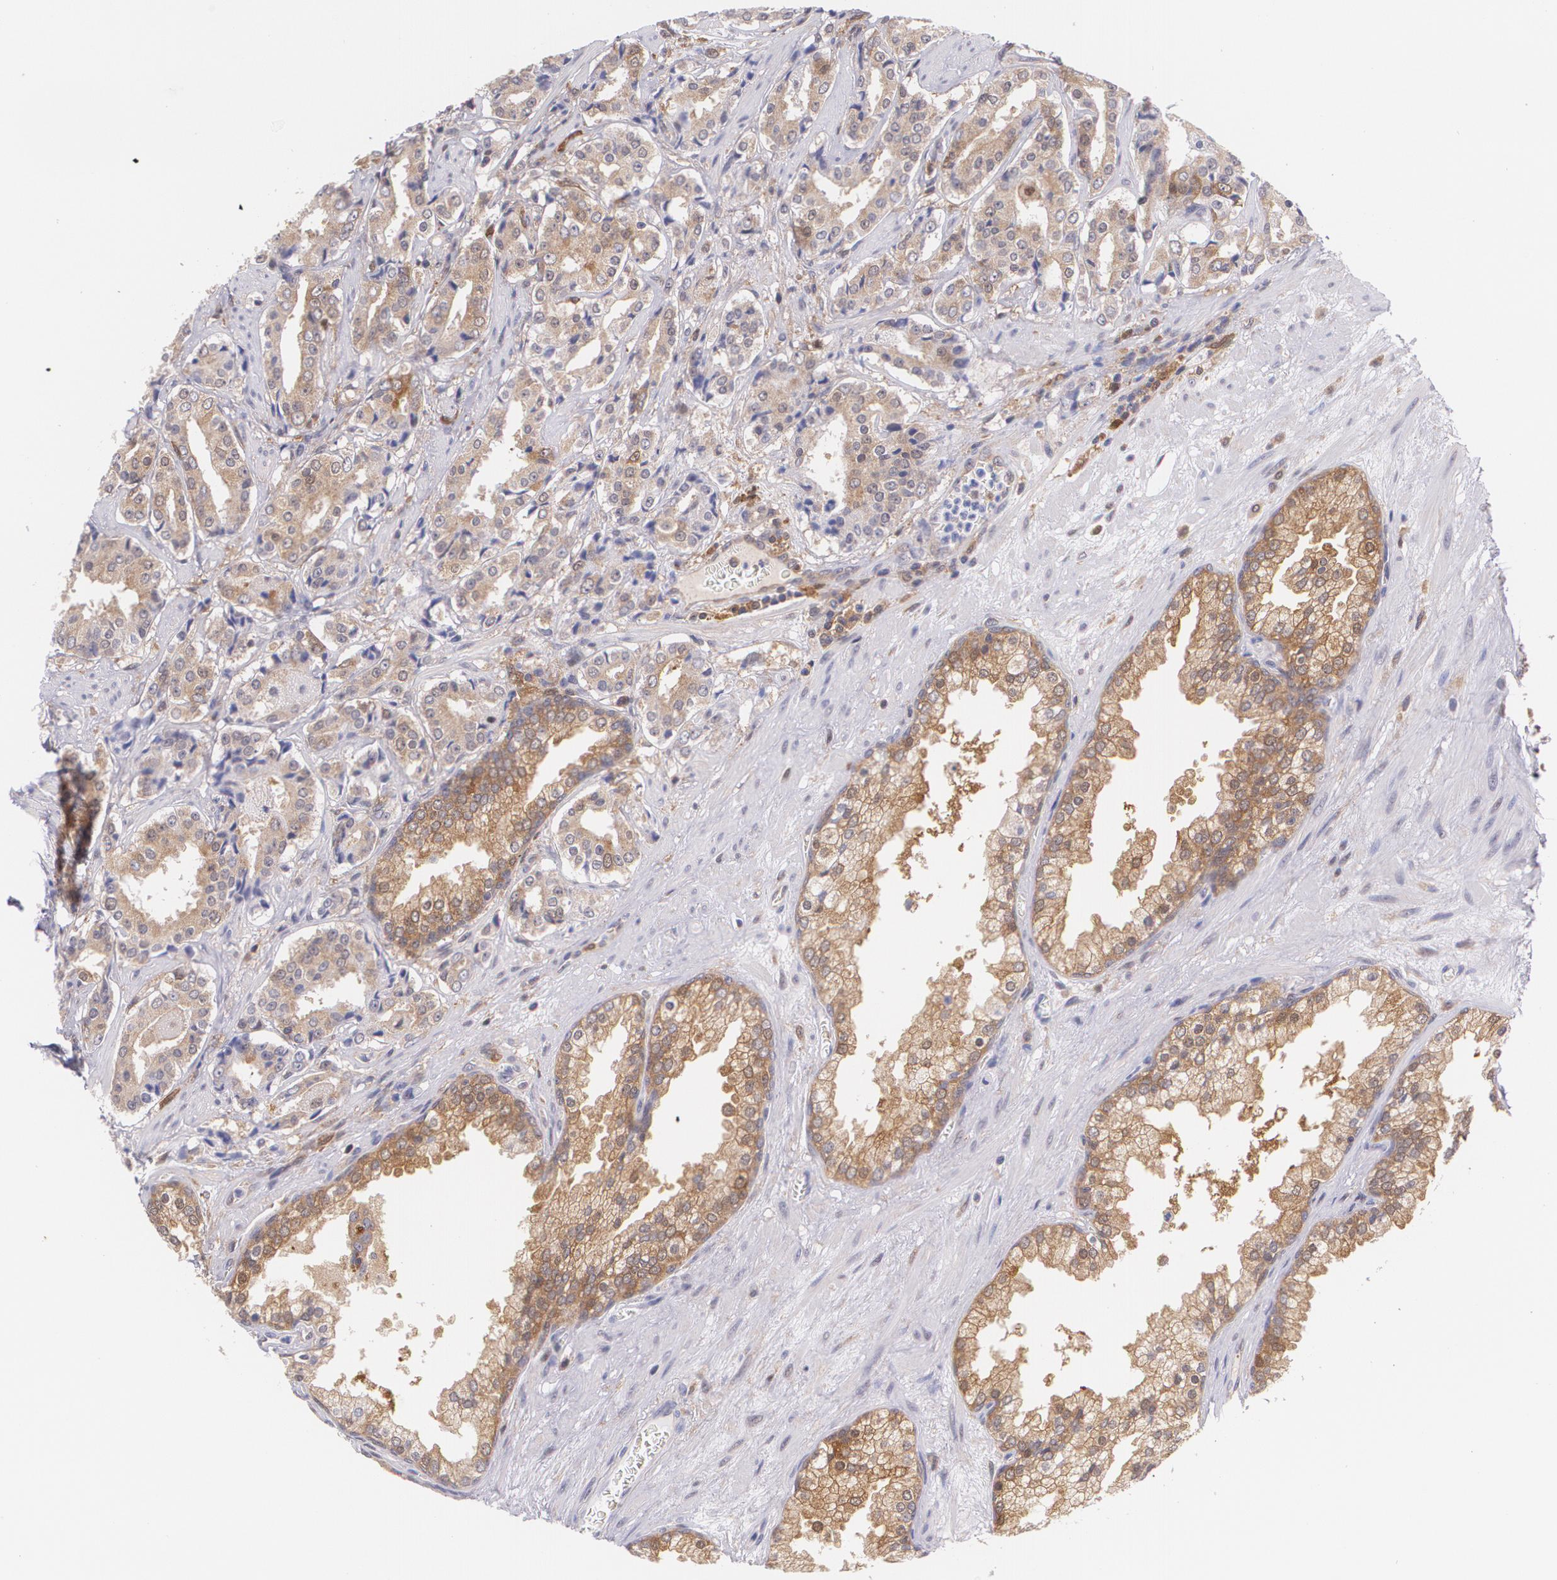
{"staining": {"intensity": "moderate", "quantity": ">75%", "location": "cytoplasmic/membranous"}, "tissue": "prostate cancer", "cell_type": "Tumor cells", "image_type": "cancer", "snomed": [{"axis": "morphology", "description": "Adenocarcinoma, Medium grade"}, {"axis": "topography", "description": "Prostate"}], "caption": "A brown stain labels moderate cytoplasmic/membranous staining of a protein in human prostate cancer tumor cells.", "gene": "HSPH1", "patient": {"sex": "male", "age": 60}}